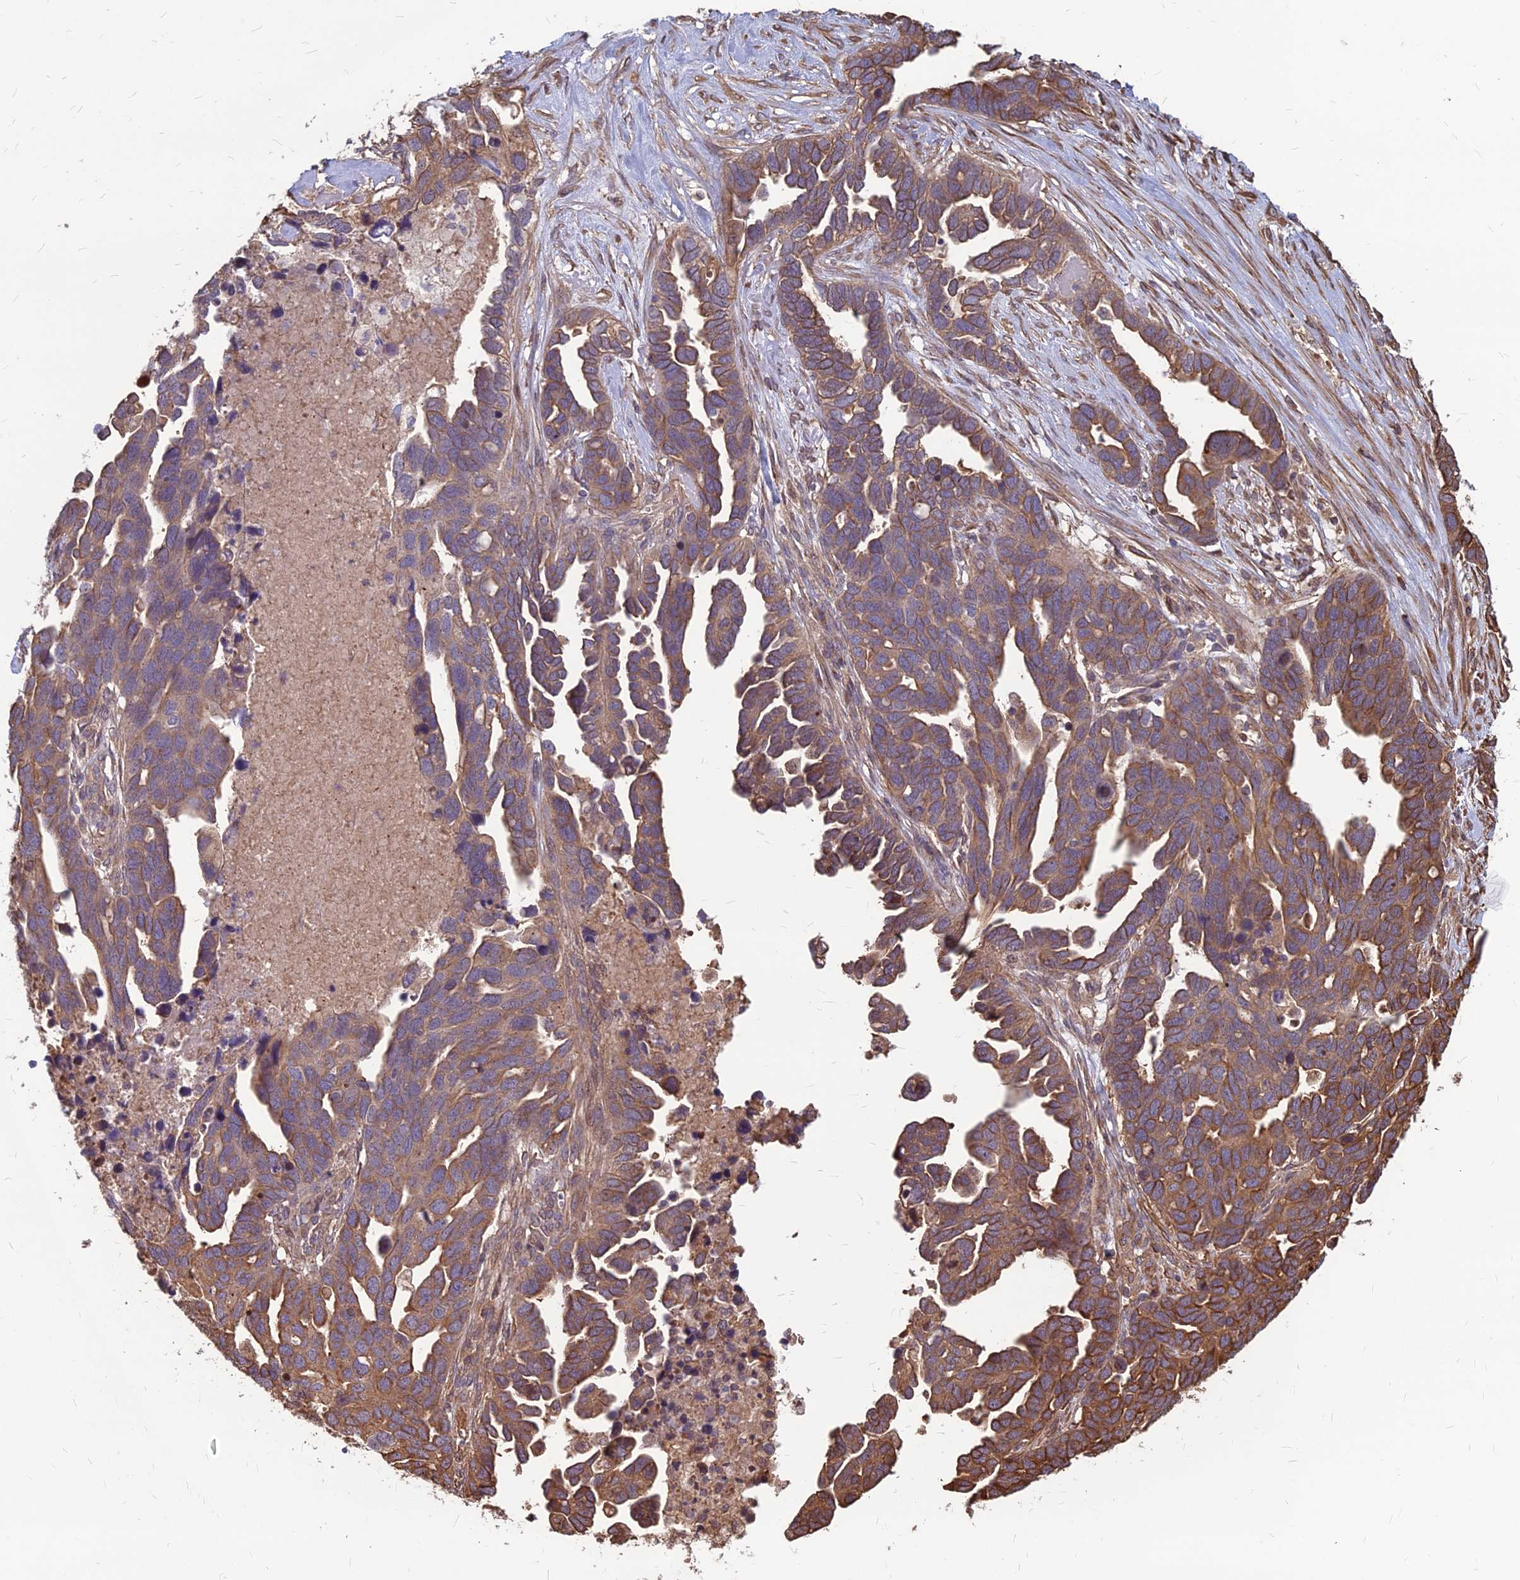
{"staining": {"intensity": "moderate", "quantity": ">75%", "location": "cytoplasmic/membranous"}, "tissue": "ovarian cancer", "cell_type": "Tumor cells", "image_type": "cancer", "snomed": [{"axis": "morphology", "description": "Cystadenocarcinoma, serous, NOS"}, {"axis": "topography", "description": "Ovary"}], "caption": "A brown stain labels moderate cytoplasmic/membranous staining of a protein in ovarian serous cystadenocarcinoma tumor cells. (Brightfield microscopy of DAB IHC at high magnification).", "gene": "LSM6", "patient": {"sex": "female", "age": 54}}